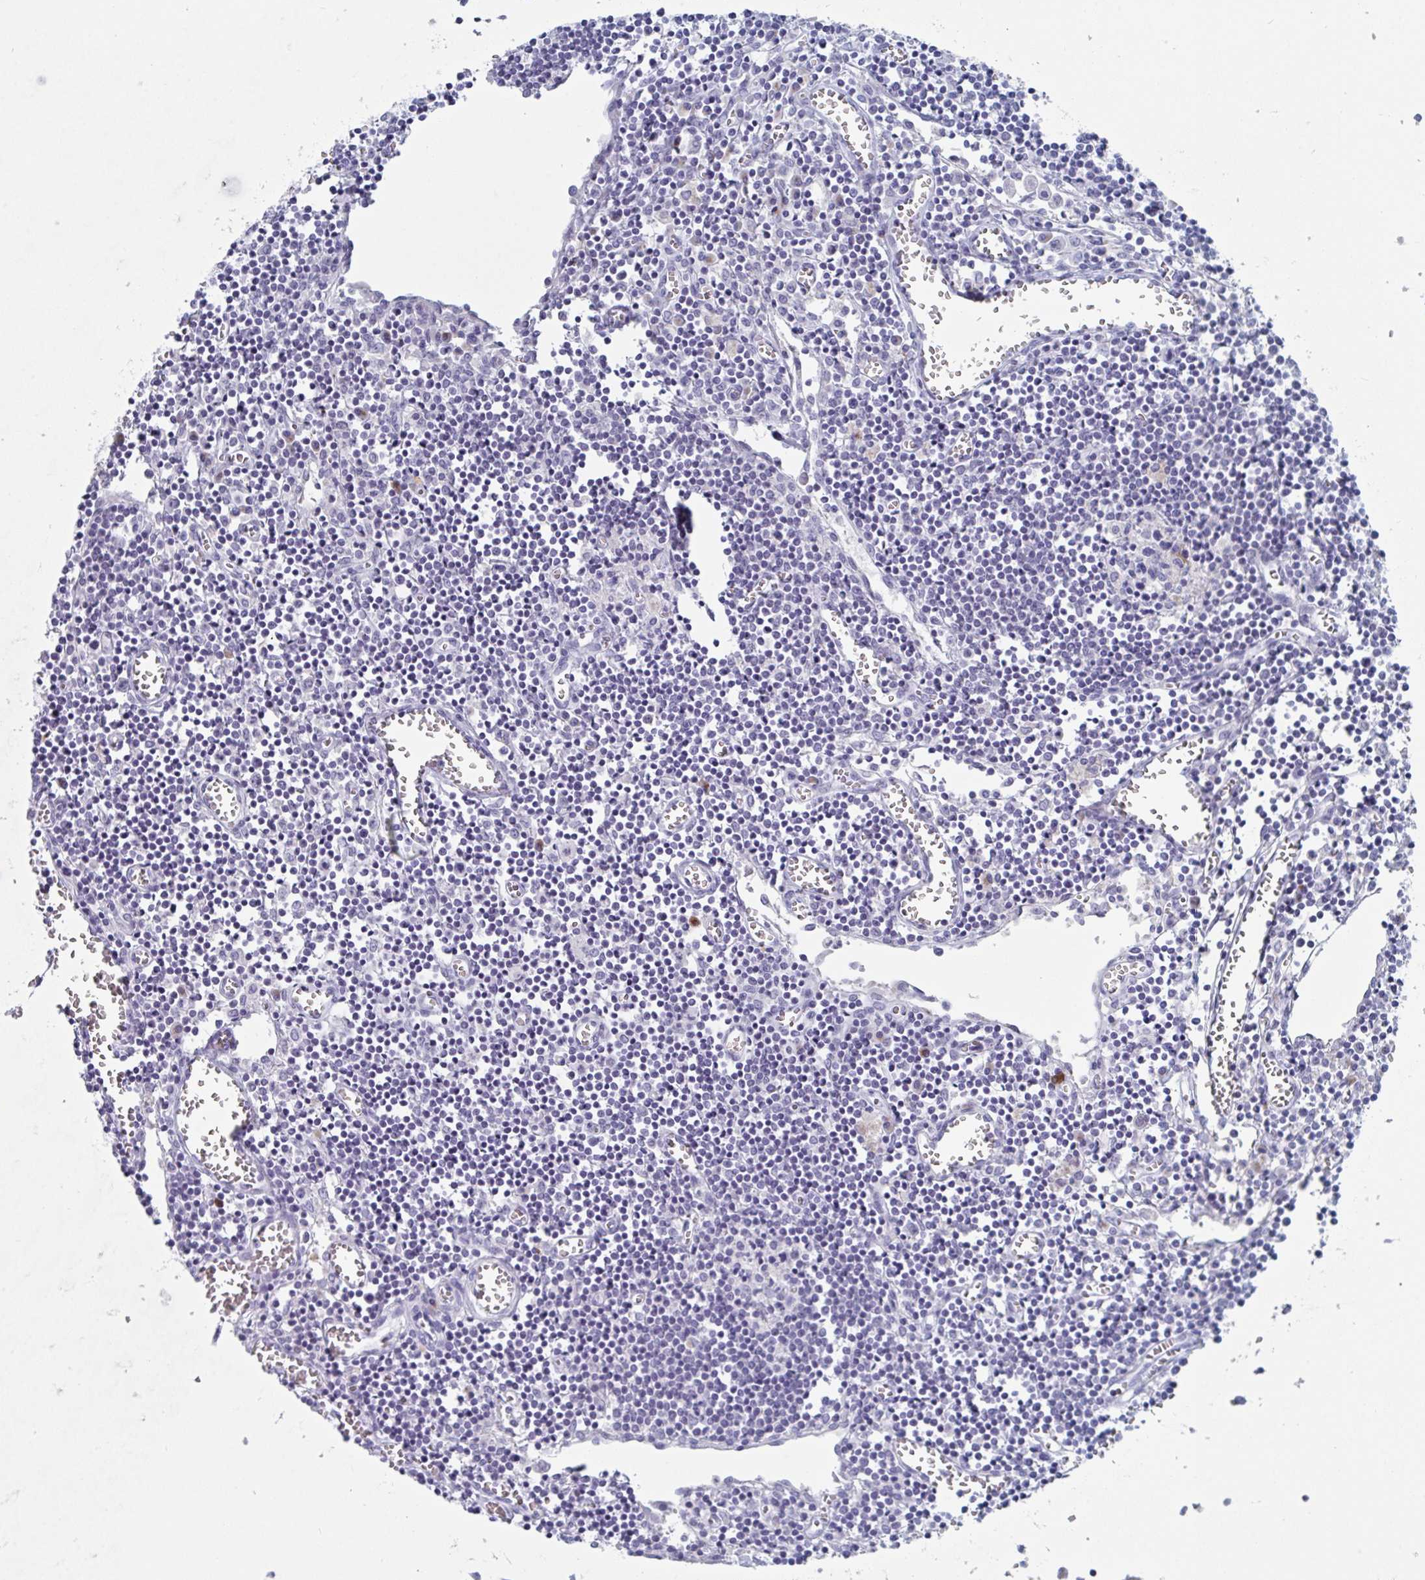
{"staining": {"intensity": "negative", "quantity": "none", "location": "none"}, "tissue": "lymph node", "cell_type": "Germinal center cells", "image_type": "normal", "snomed": [{"axis": "morphology", "description": "Normal tissue, NOS"}, {"axis": "topography", "description": "Lymph node"}], "caption": "Germinal center cells are negative for brown protein staining in benign lymph node.", "gene": "NT5C3B", "patient": {"sex": "male", "age": 66}}